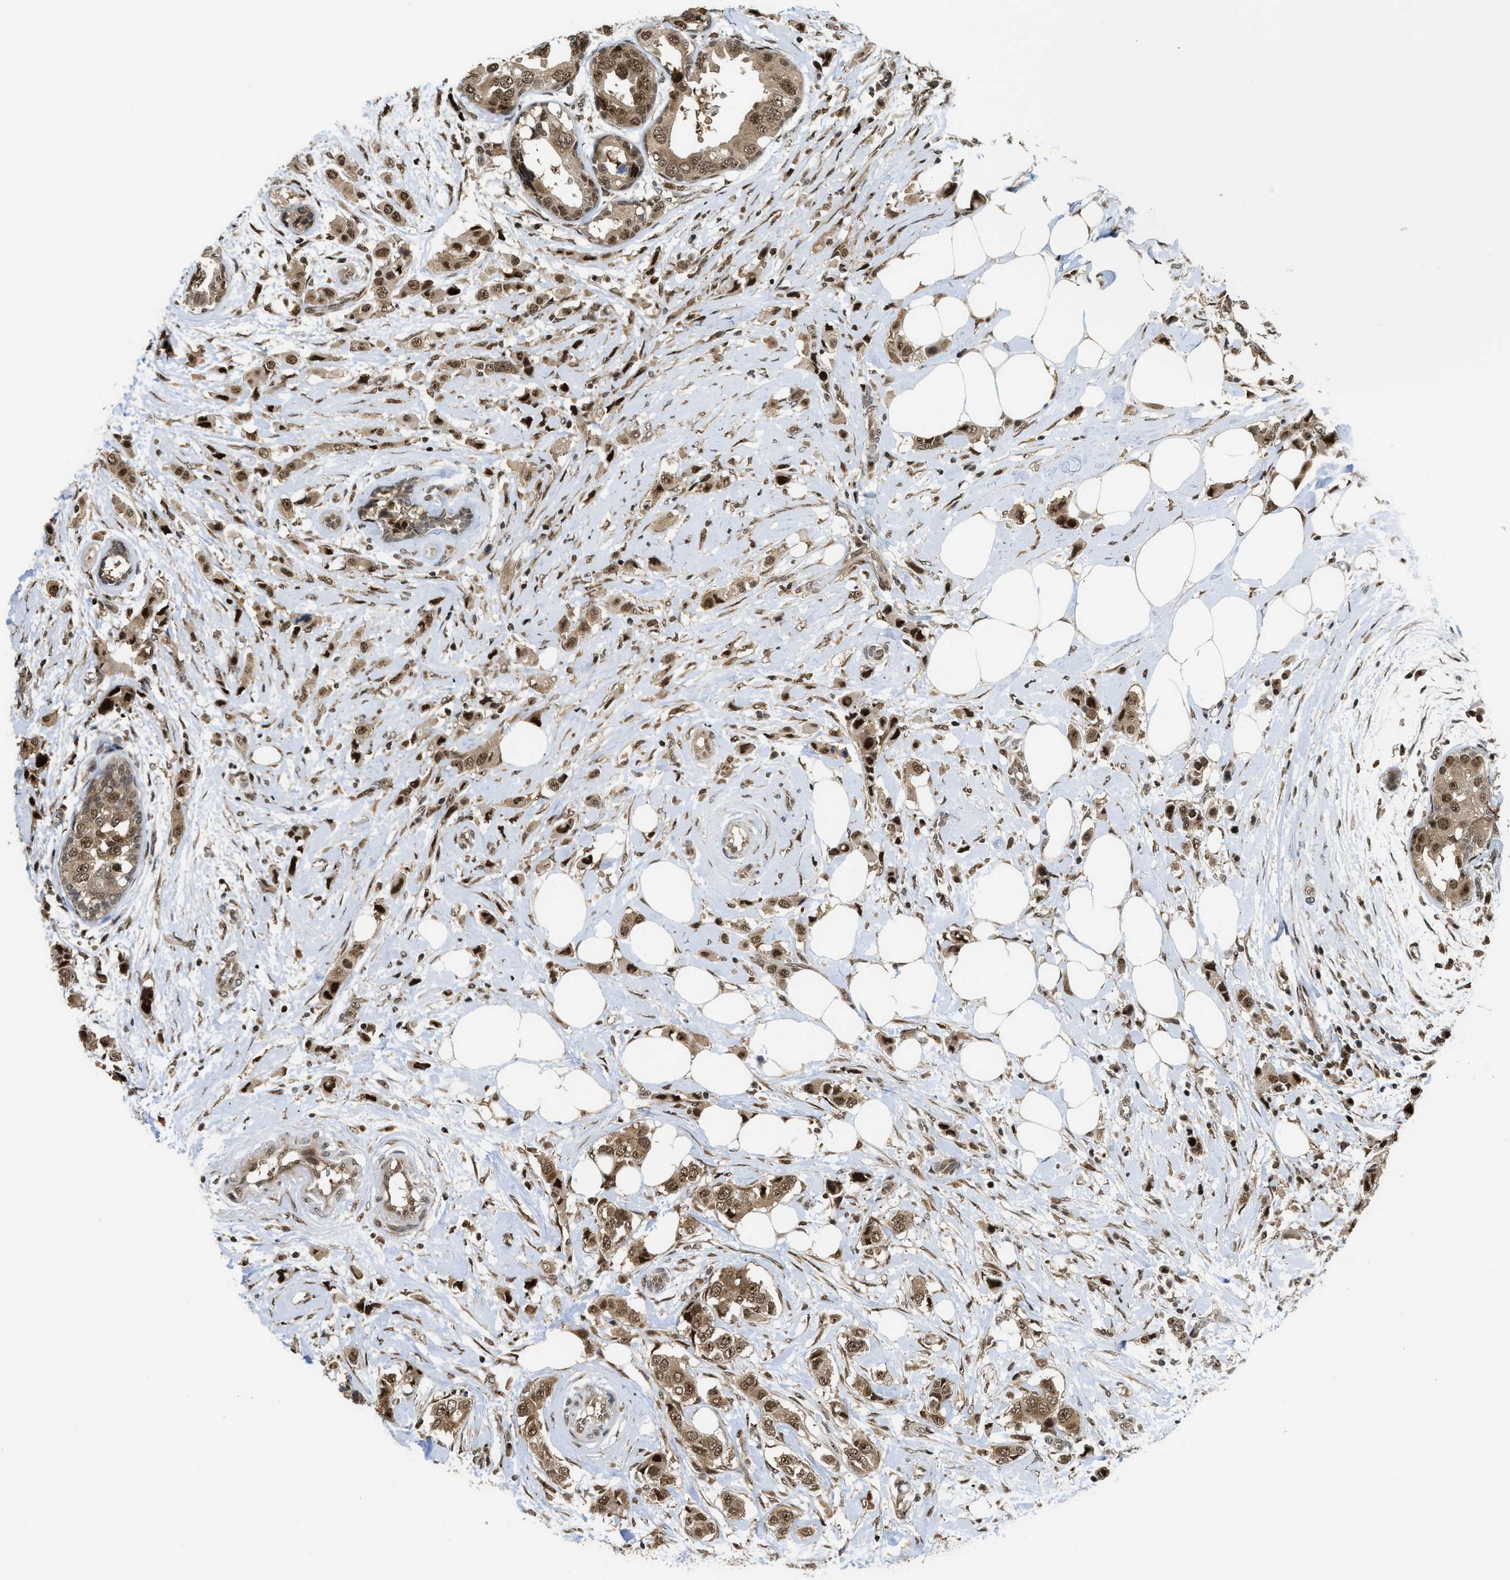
{"staining": {"intensity": "strong", "quantity": ">75%", "location": "cytoplasmic/membranous,nuclear"}, "tissue": "breast cancer", "cell_type": "Tumor cells", "image_type": "cancer", "snomed": [{"axis": "morphology", "description": "Normal tissue, NOS"}, {"axis": "morphology", "description": "Duct carcinoma"}, {"axis": "topography", "description": "Breast"}], "caption": "Infiltrating ductal carcinoma (breast) stained with a brown dye displays strong cytoplasmic/membranous and nuclear positive positivity in about >75% of tumor cells.", "gene": "TACC1", "patient": {"sex": "female", "age": 50}}